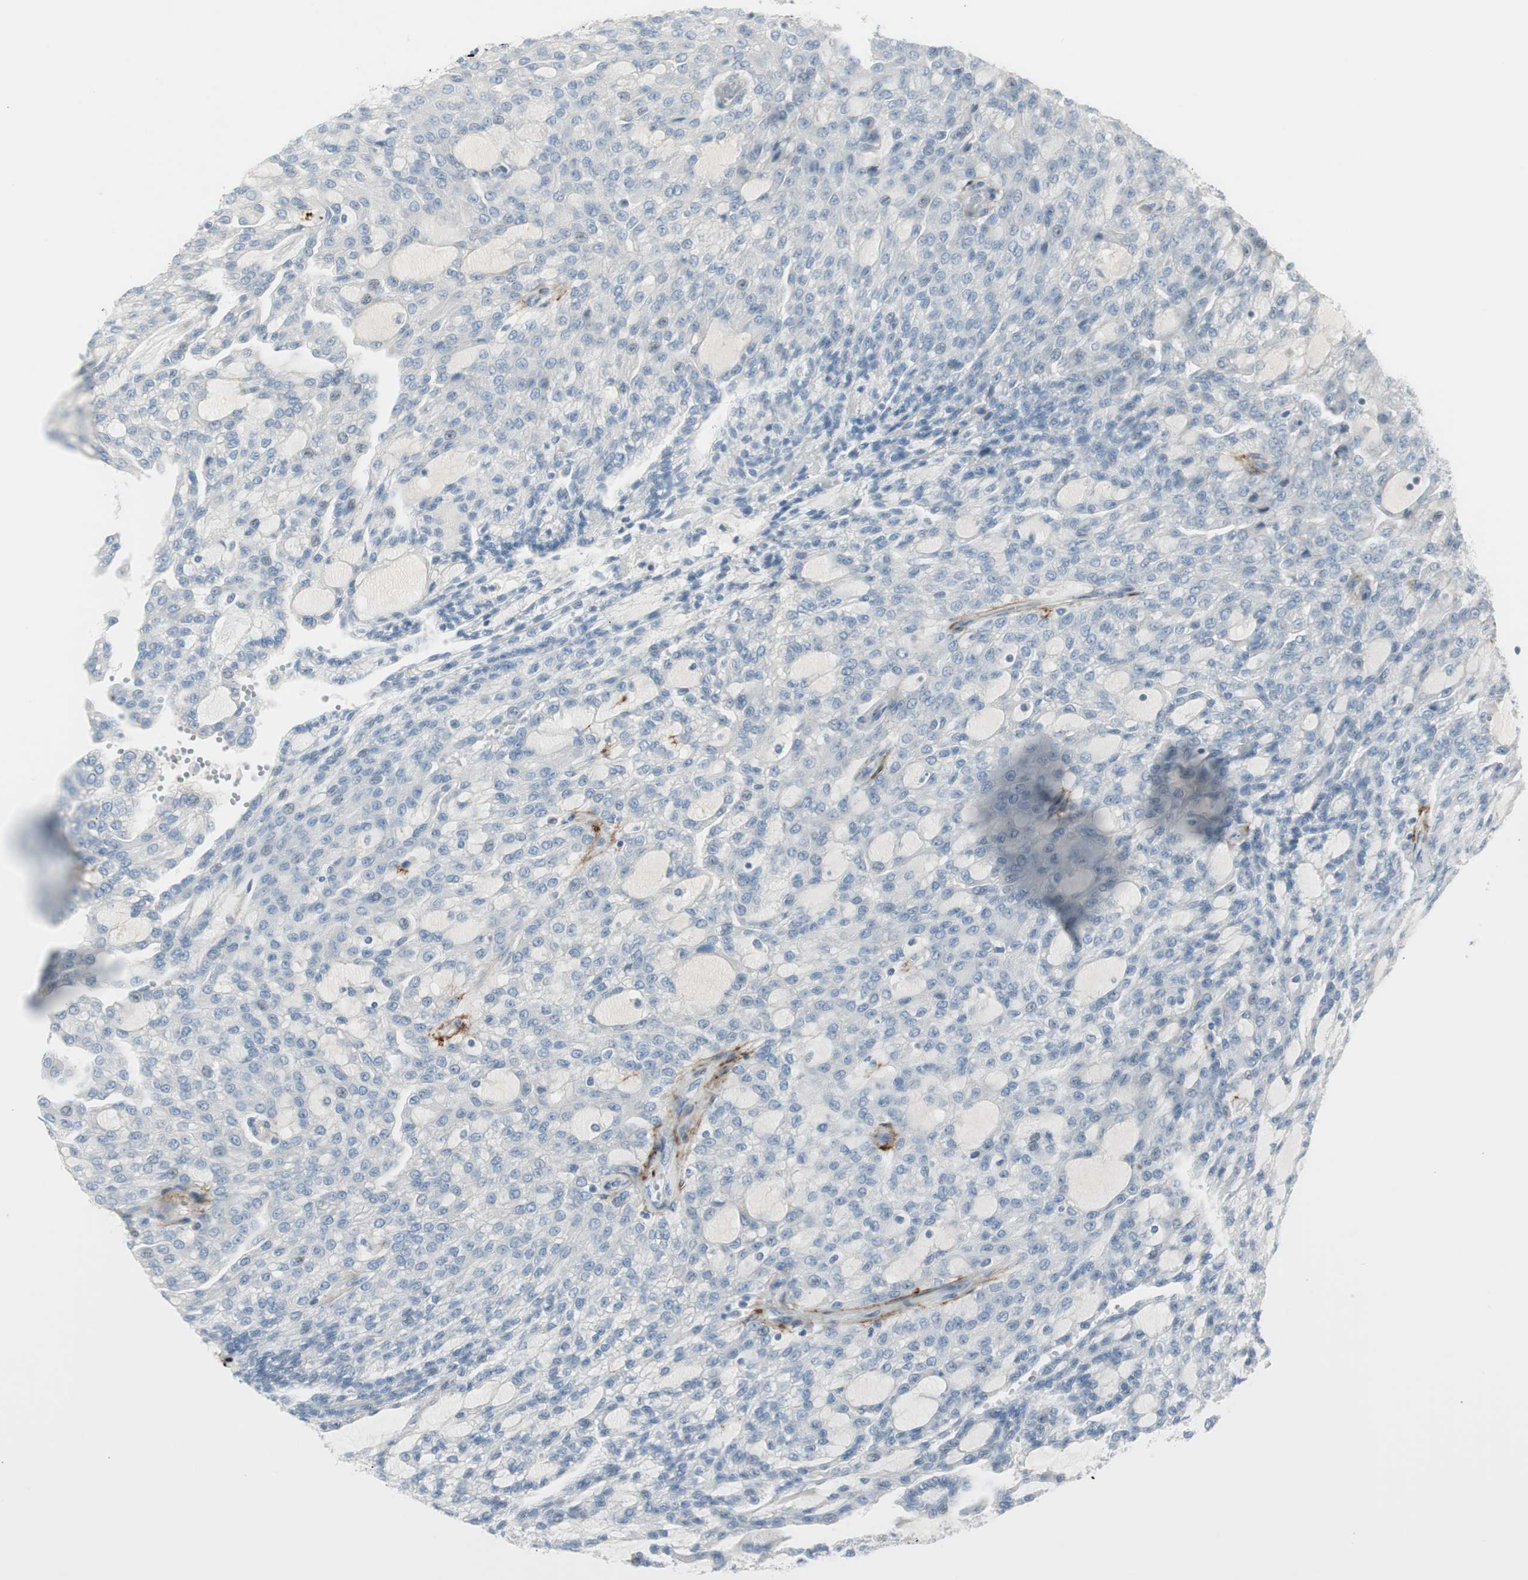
{"staining": {"intensity": "negative", "quantity": "none", "location": "none"}, "tissue": "renal cancer", "cell_type": "Tumor cells", "image_type": "cancer", "snomed": [{"axis": "morphology", "description": "Adenocarcinoma, NOS"}, {"axis": "topography", "description": "Kidney"}], "caption": "High magnification brightfield microscopy of renal cancer (adenocarcinoma) stained with DAB (3,3'-diaminobenzidine) (brown) and counterstained with hematoxylin (blue): tumor cells show no significant positivity. The staining was performed using DAB (3,3'-diaminobenzidine) to visualize the protein expression in brown, while the nuclei were stained in blue with hematoxylin (Magnification: 20x).", "gene": "CACNA2D1", "patient": {"sex": "male", "age": 63}}